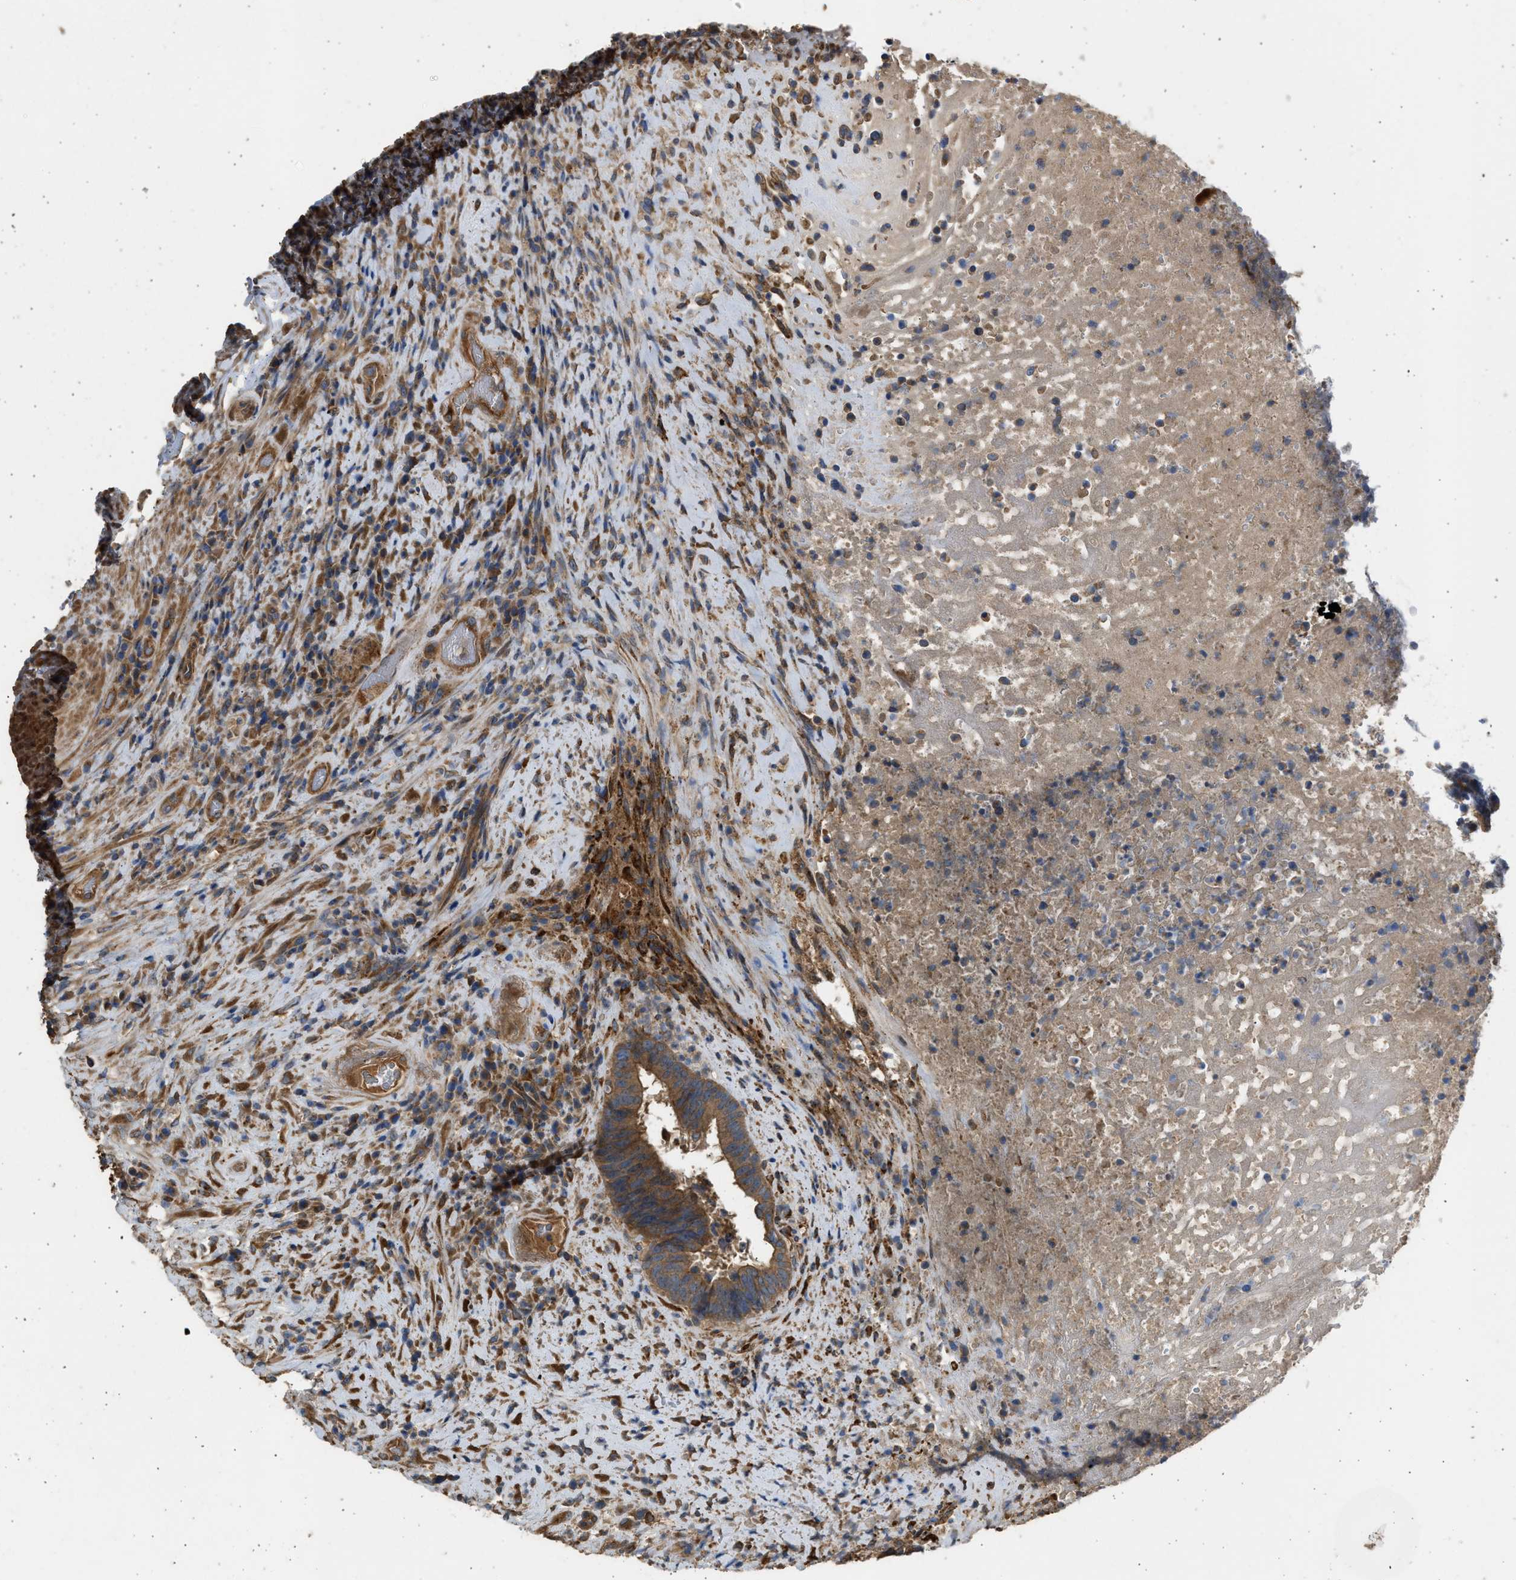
{"staining": {"intensity": "moderate", "quantity": ">75%", "location": "cytoplasmic/membranous"}, "tissue": "colorectal cancer", "cell_type": "Tumor cells", "image_type": "cancer", "snomed": [{"axis": "morphology", "description": "Adenocarcinoma, NOS"}, {"axis": "topography", "description": "Rectum"}], "caption": "A brown stain highlights moderate cytoplasmic/membranous staining of a protein in colorectal adenocarcinoma tumor cells. The staining is performed using DAB (3,3'-diaminobenzidine) brown chromogen to label protein expression. The nuclei are counter-stained blue using hematoxylin.", "gene": "CSRNP2", "patient": {"sex": "male", "age": 72}}